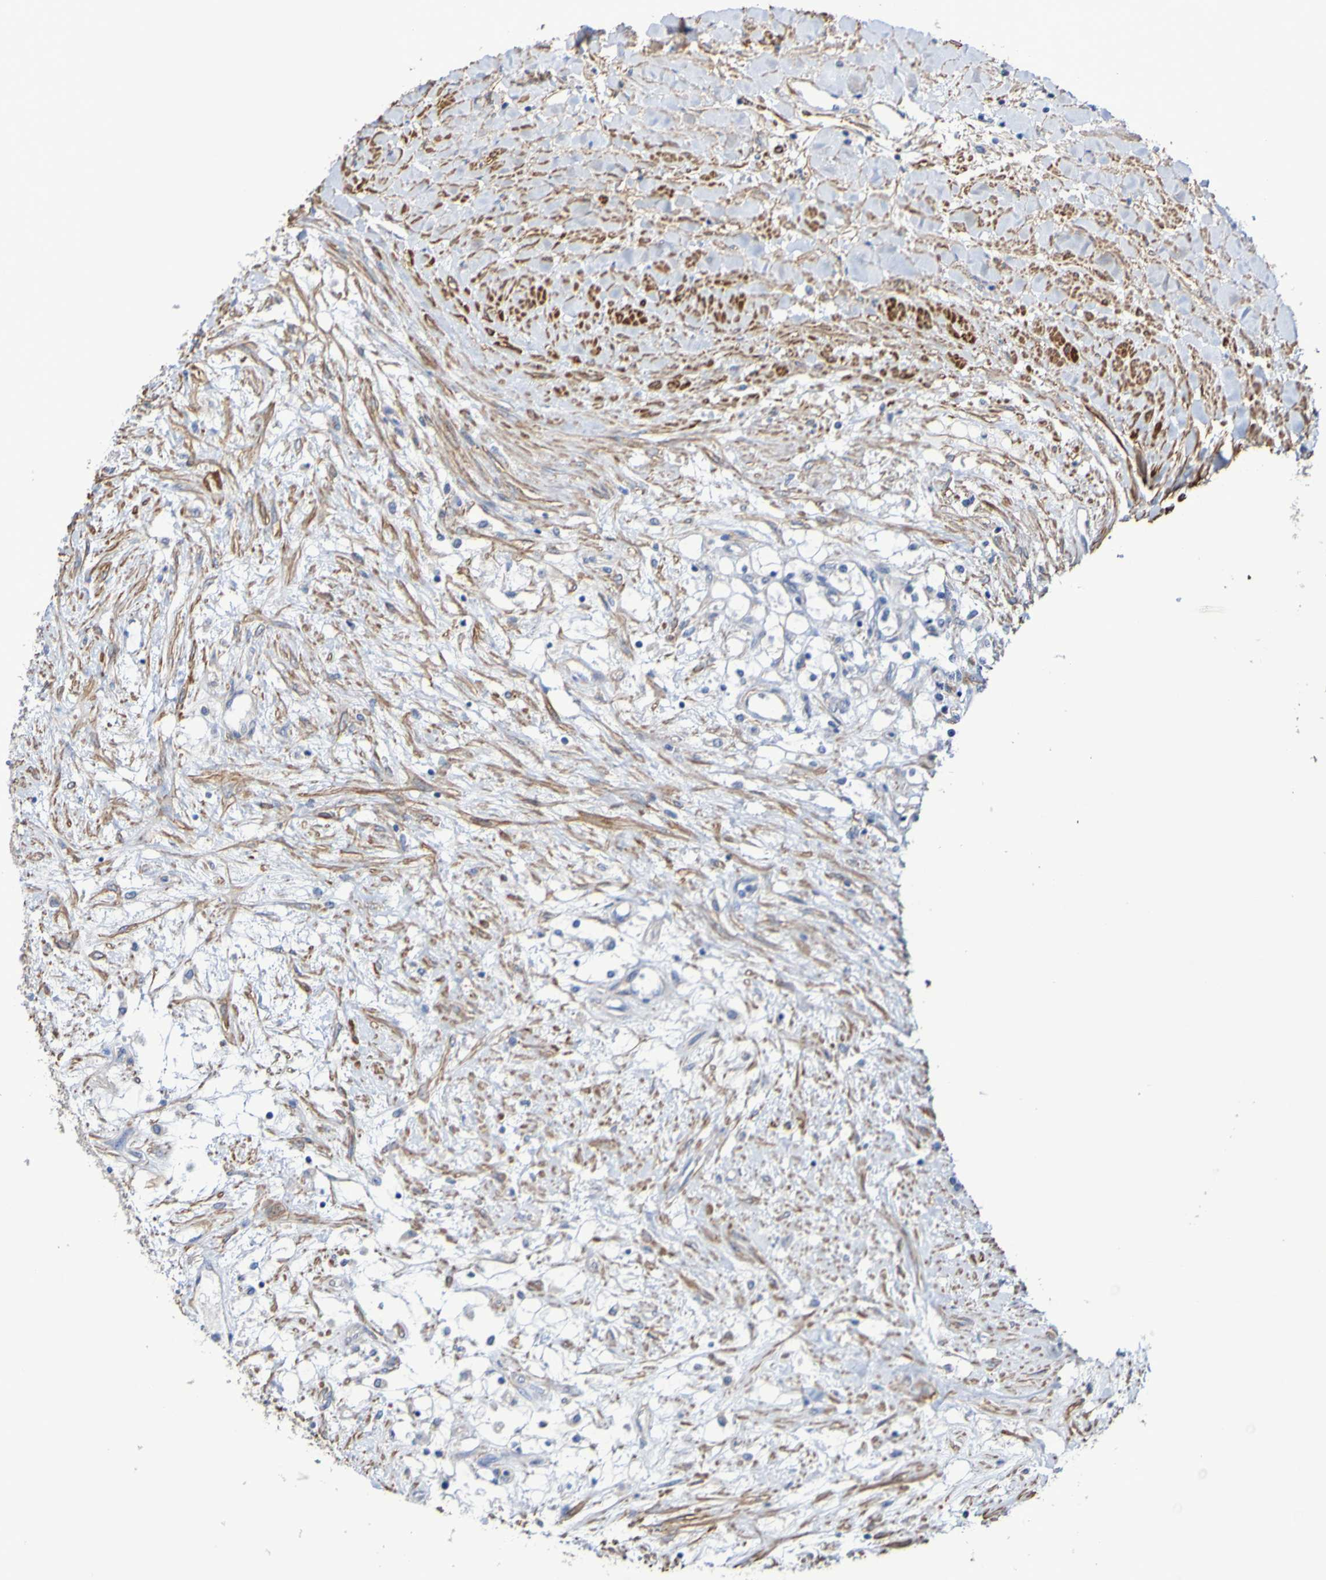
{"staining": {"intensity": "negative", "quantity": "none", "location": "none"}, "tissue": "renal cancer", "cell_type": "Tumor cells", "image_type": "cancer", "snomed": [{"axis": "morphology", "description": "Adenocarcinoma, NOS"}, {"axis": "topography", "description": "Kidney"}], "caption": "There is no significant staining in tumor cells of renal adenocarcinoma.", "gene": "SRPRB", "patient": {"sex": "male", "age": 68}}